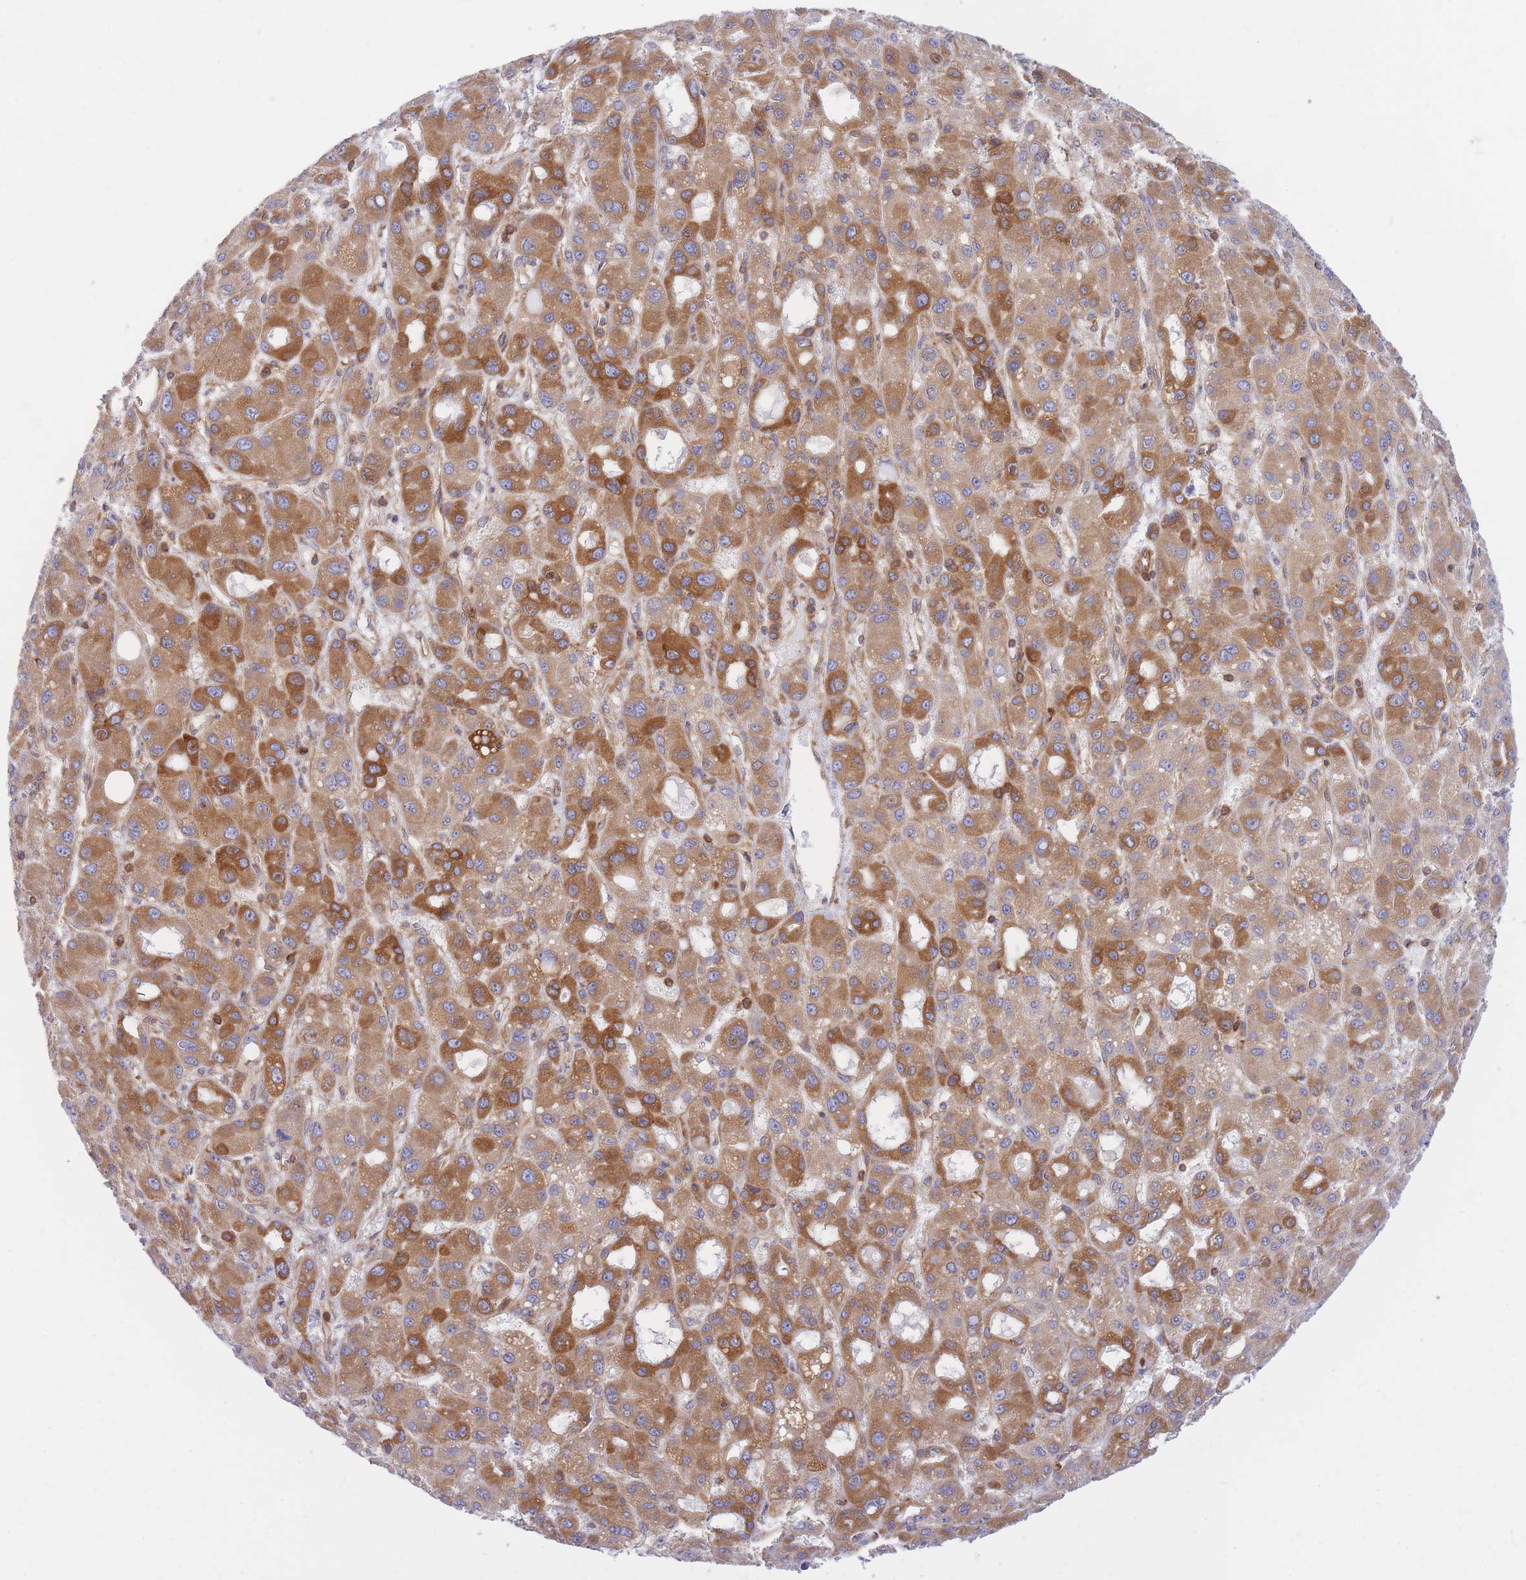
{"staining": {"intensity": "moderate", "quantity": ">75%", "location": "cytoplasmic/membranous"}, "tissue": "liver cancer", "cell_type": "Tumor cells", "image_type": "cancer", "snomed": [{"axis": "morphology", "description": "Carcinoma, Hepatocellular, NOS"}, {"axis": "topography", "description": "Liver"}], "caption": "DAB immunohistochemical staining of liver hepatocellular carcinoma reveals moderate cytoplasmic/membranous protein staining in approximately >75% of tumor cells.", "gene": "REM1", "patient": {"sex": "male", "age": 55}}